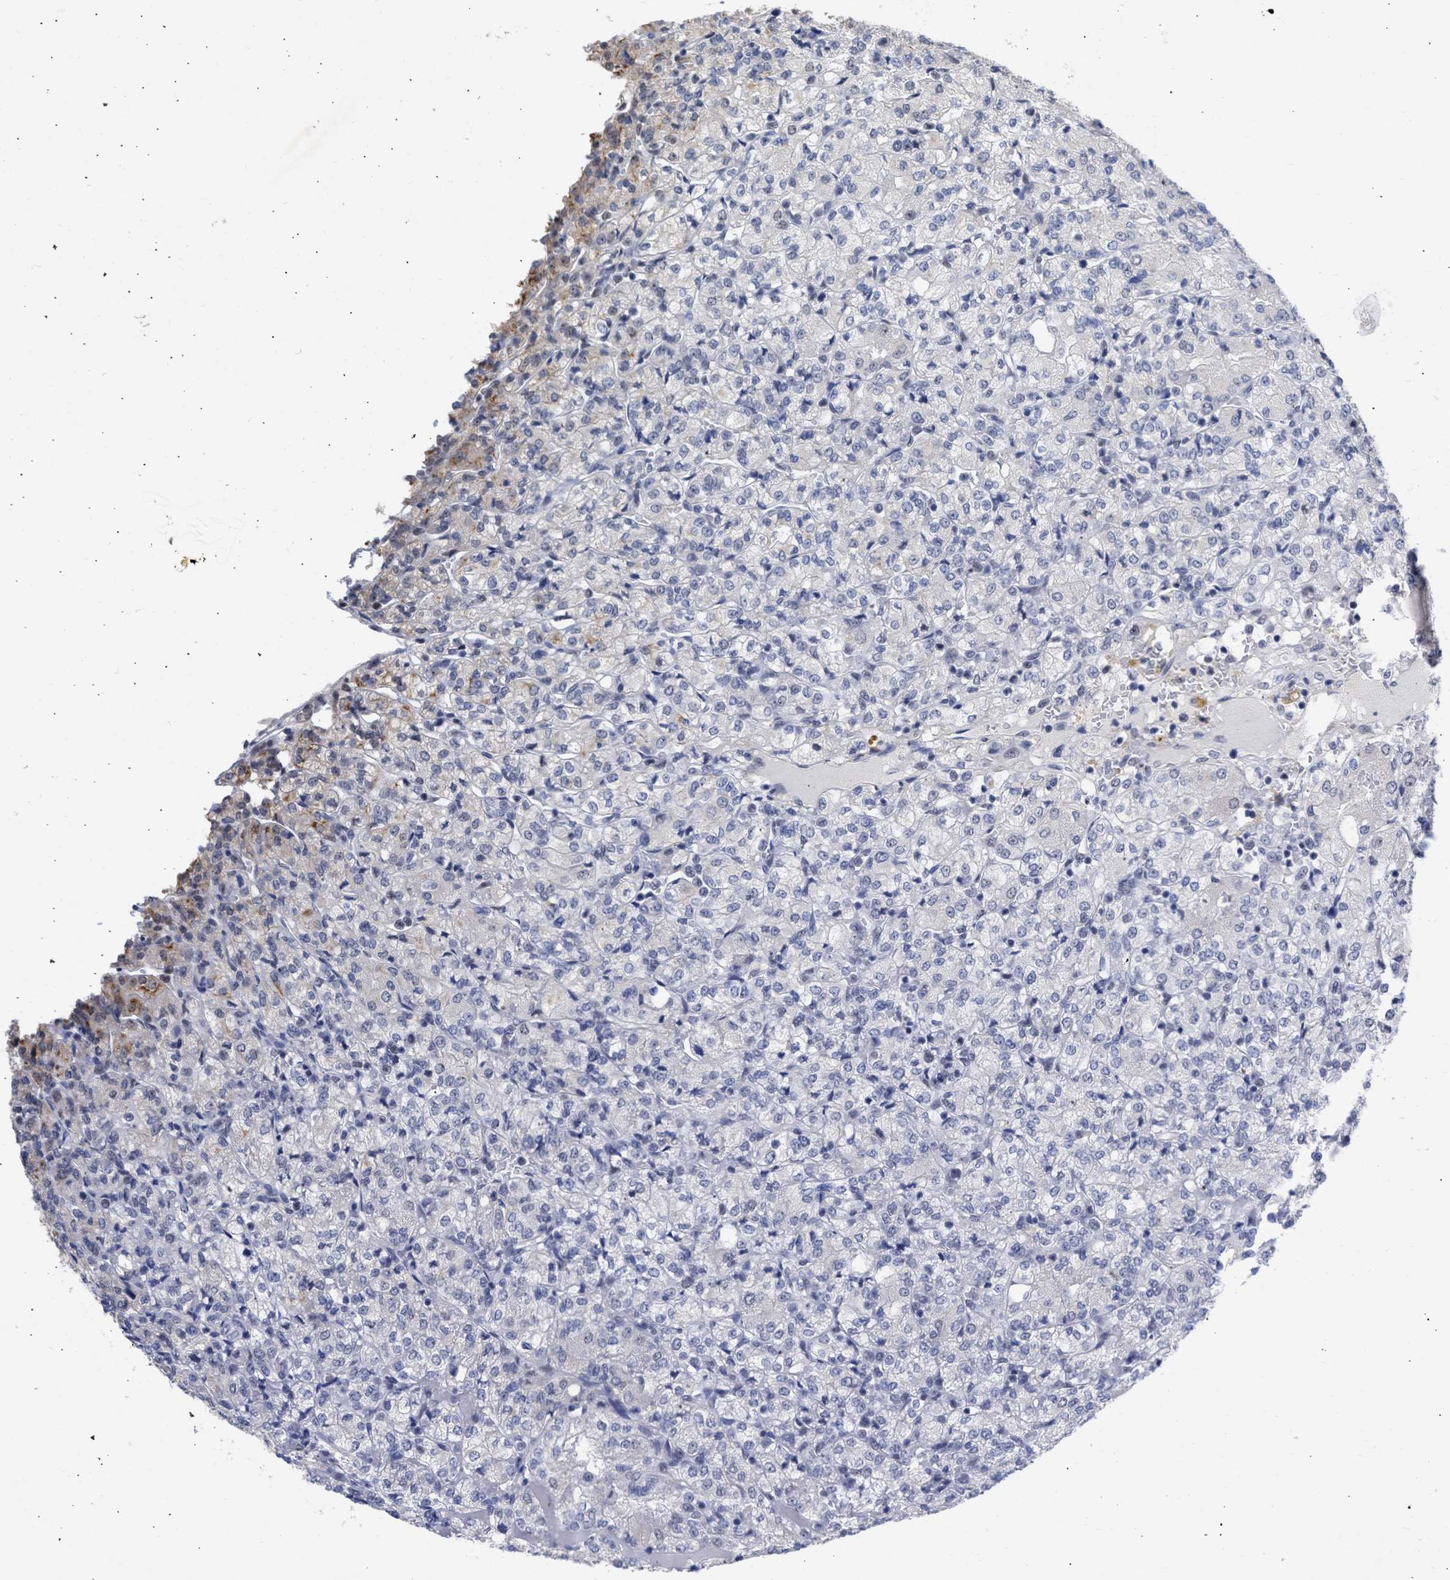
{"staining": {"intensity": "negative", "quantity": "none", "location": "none"}, "tissue": "renal cancer", "cell_type": "Tumor cells", "image_type": "cancer", "snomed": [{"axis": "morphology", "description": "Adenocarcinoma, NOS"}, {"axis": "topography", "description": "Kidney"}], "caption": "Tumor cells show no significant expression in renal cancer (adenocarcinoma).", "gene": "DDX41", "patient": {"sex": "male", "age": 77}}